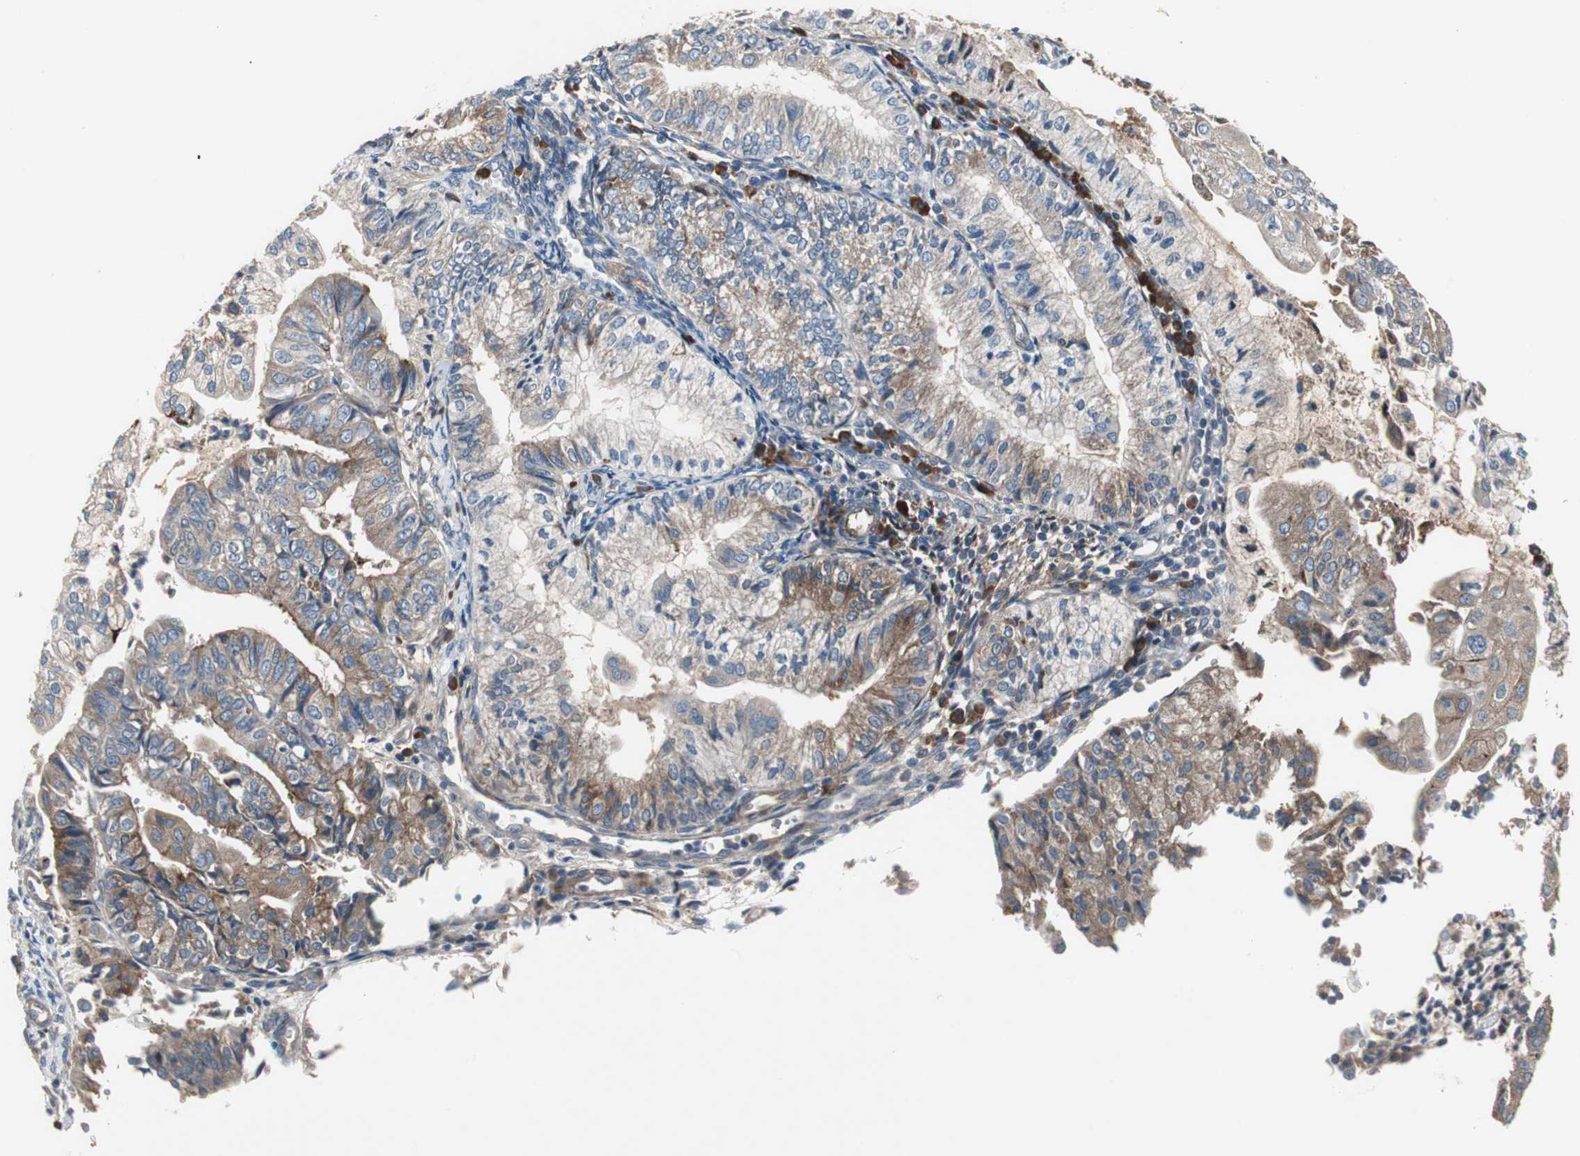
{"staining": {"intensity": "moderate", "quantity": "25%-75%", "location": "cytoplasmic/membranous"}, "tissue": "endometrial cancer", "cell_type": "Tumor cells", "image_type": "cancer", "snomed": [{"axis": "morphology", "description": "Adenocarcinoma, NOS"}, {"axis": "topography", "description": "Endometrium"}], "caption": "Immunohistochemical staining of endometrial cancer (adenocarcinoma) demonstrates medium levels of moderate cytoplasmic/membranous protein expression in approximately 25%-75% of tumor cells. The protein is stained brown, and the nuclei are stained in blue (DAB (3,3'-diaminobenzidine) IHC with brightfield microscopy, high magnification).", "gene": "SORT1", "patient": {"sex": "female", "age": 59}}